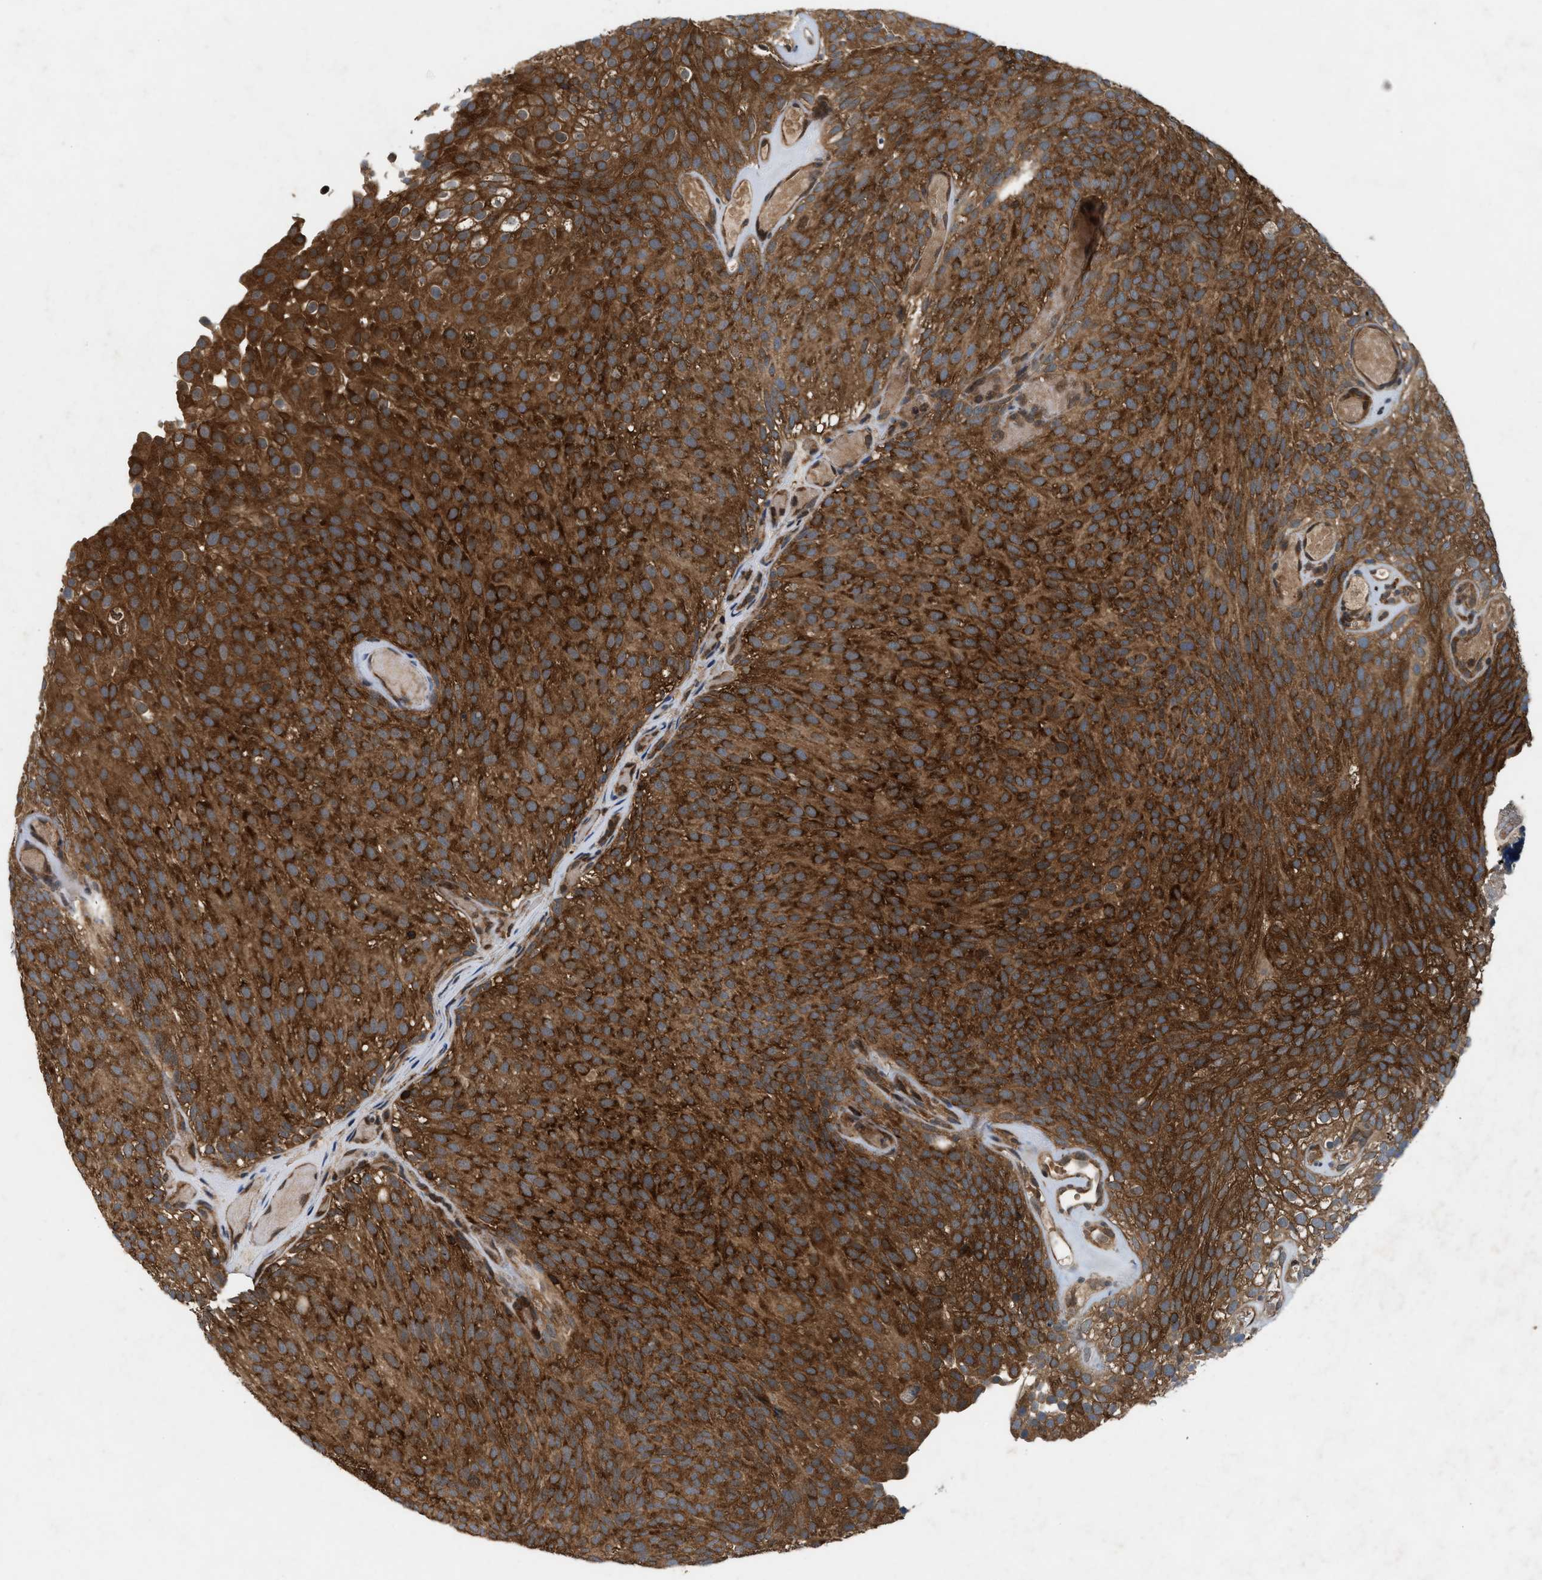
{"staining": {"intensity": "strong", "quantity": ">75%", "location": "cytoplasmic/membranous"}, "tissue": "urothelial cancer", "cell_type": "Tumor cells", "image_type": "cancer", "snomed": [{"axis": "morphology", "description": "Urothelial carcinoma, Low grade"}, {"axis": "topography", "description": "Urinary bladder"}], "caption": "Immunohistochemical staining of urothelial cancer reveals high levels of strong cytoplasmic/membranous protein expression in approximately >75% of tumor cells. The staining is performed using DAB brown chromogen to label protein expression. The nuclei are counter-stained blue using hematoxylin.", "gene": "OXSR1", "patient": {"sex": "male", "age": 78}}